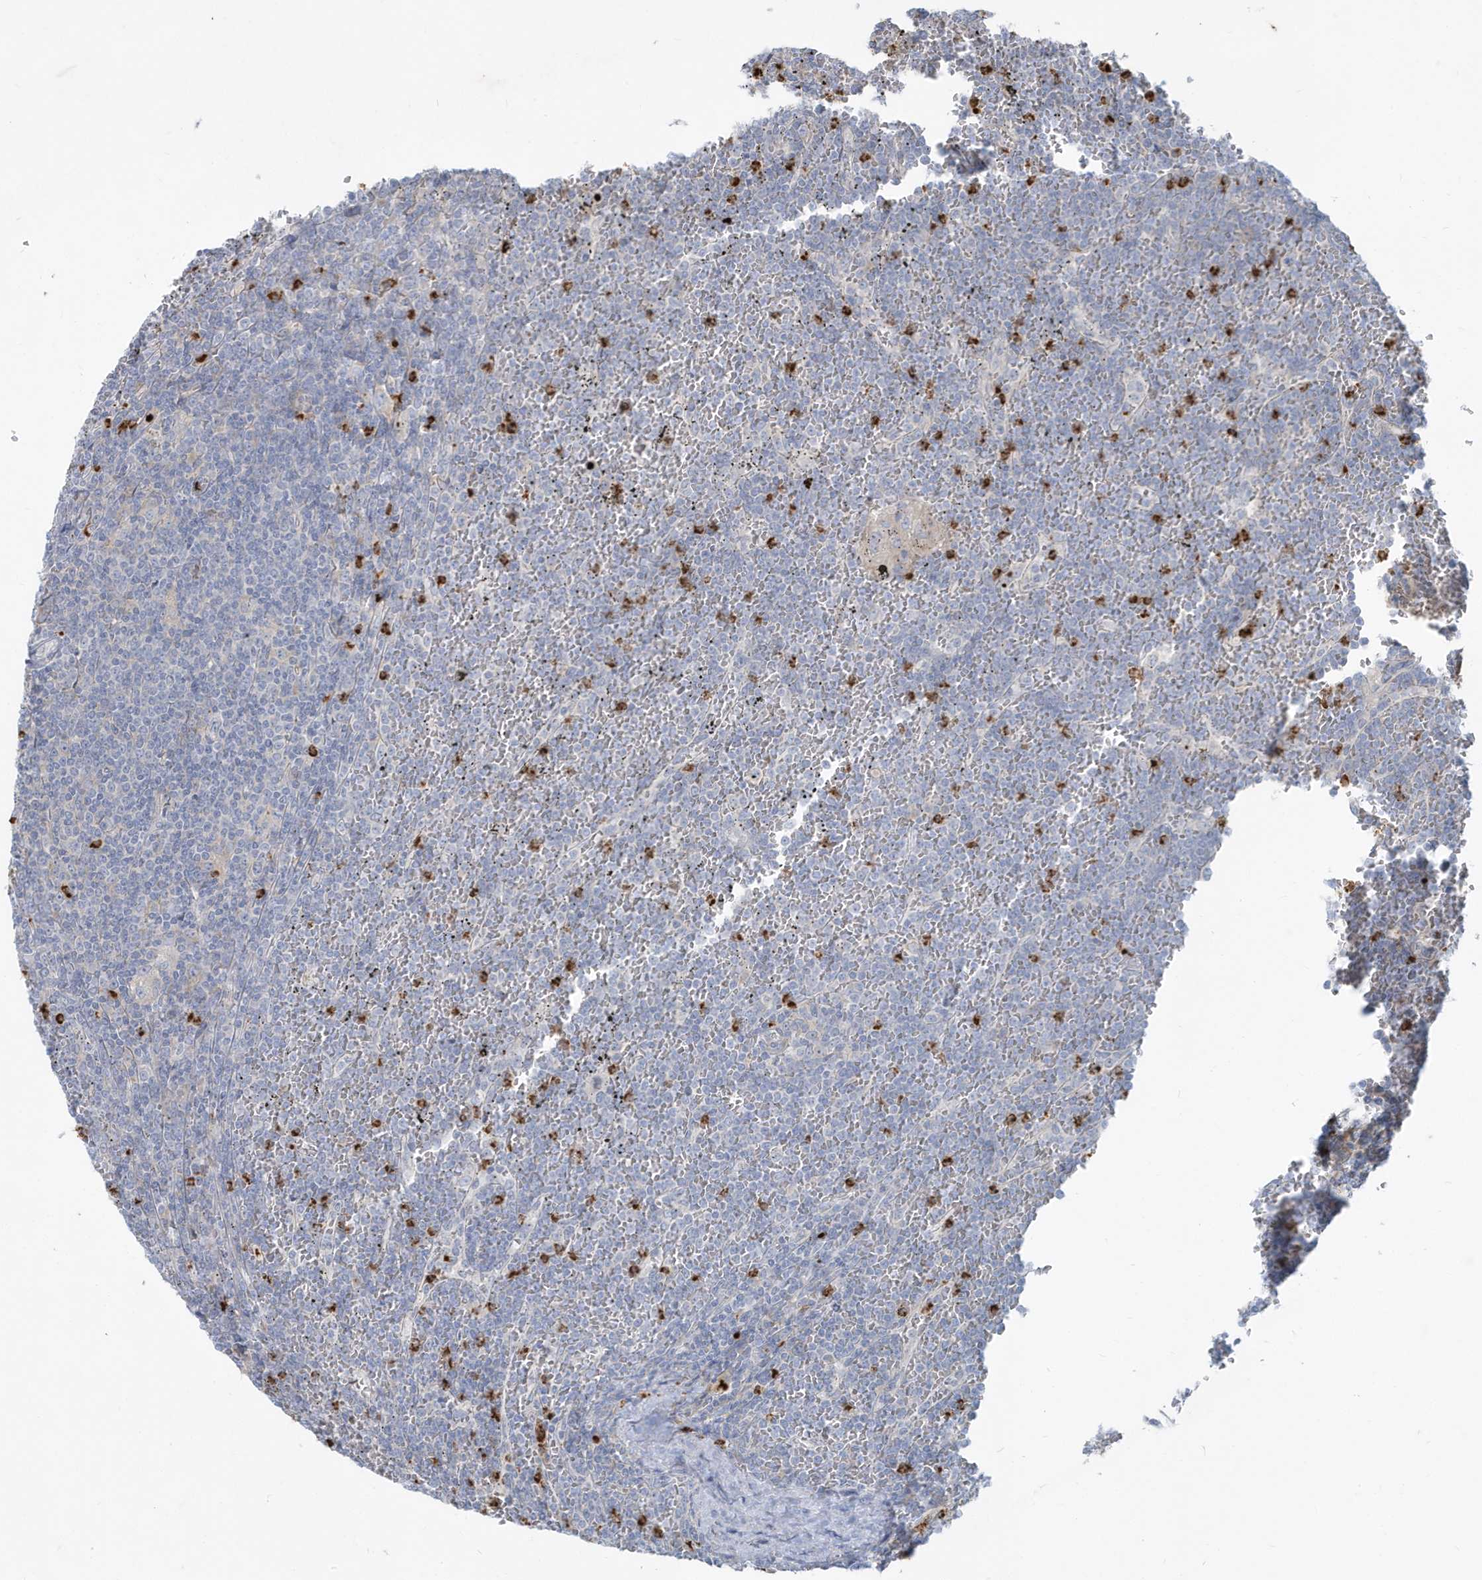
{"staining": {"intensity": "negative", "quantity": "none", "location": "none"}, "tissue": "lymphoma", "cell_type": "Tumor cells", "image_type": "cancer", "snomed": [{"axis": "morphology", "description": "Malignant lymphoma, non-Hodgkin's type, Low grade"}, {"axis": "topography", "description": "Spleen"}], "caption": "Immunohistochemical staining of human lymphoma exhibits no significant staining in tumor cells. The staining was performed using DAB (3,3'-diaminobenzidine) to visualize the protein expression in brown, while the nuclei were stained in blue with hematoxylin (Magnification: 20x).", "gene": "CCNJ", "patient": {"sex": "female", "age": 19}}